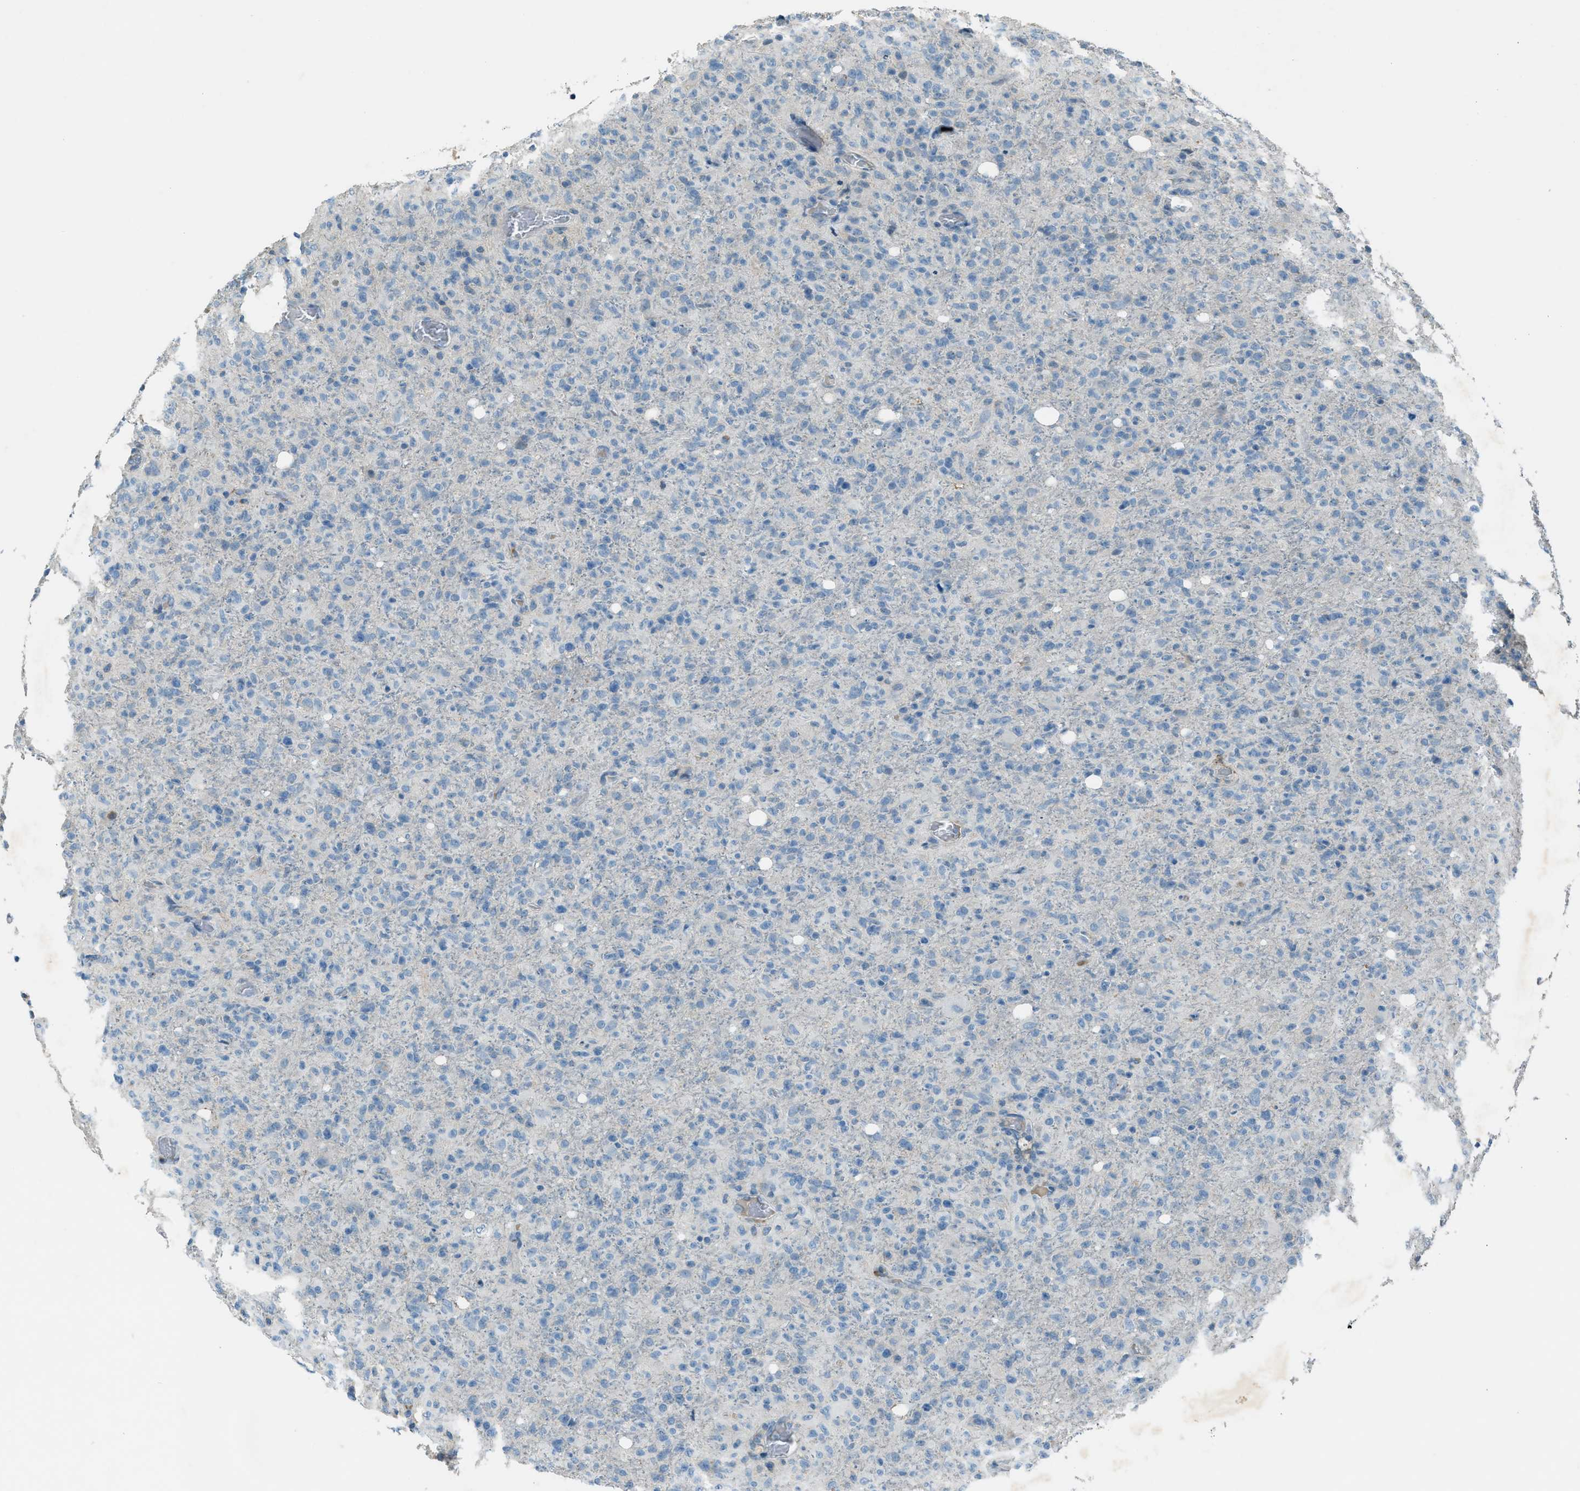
{"staining": {"intensity": "negative", "quantity": "none", "location": "none"}, "tissue": "glioma", "cell_type": "Tumor cells", "image_type": "cancer", "snomed": [{"axis": "morphology", "description": "Glioma, malignant, High grade"}, {"axis": "topography", "description": "Brain"}], "caption": "This is a image of IHC staining of glioma, which shows no expression in tumor cells. (Stains: DAB (3,3'-diaminobenzidine) IHC with hematoxylin counter stain, Microscopy: brightfield microscopy at high magnification).", "gene": "FBLN2", "patient": {"sex": "female", "age": 57}}